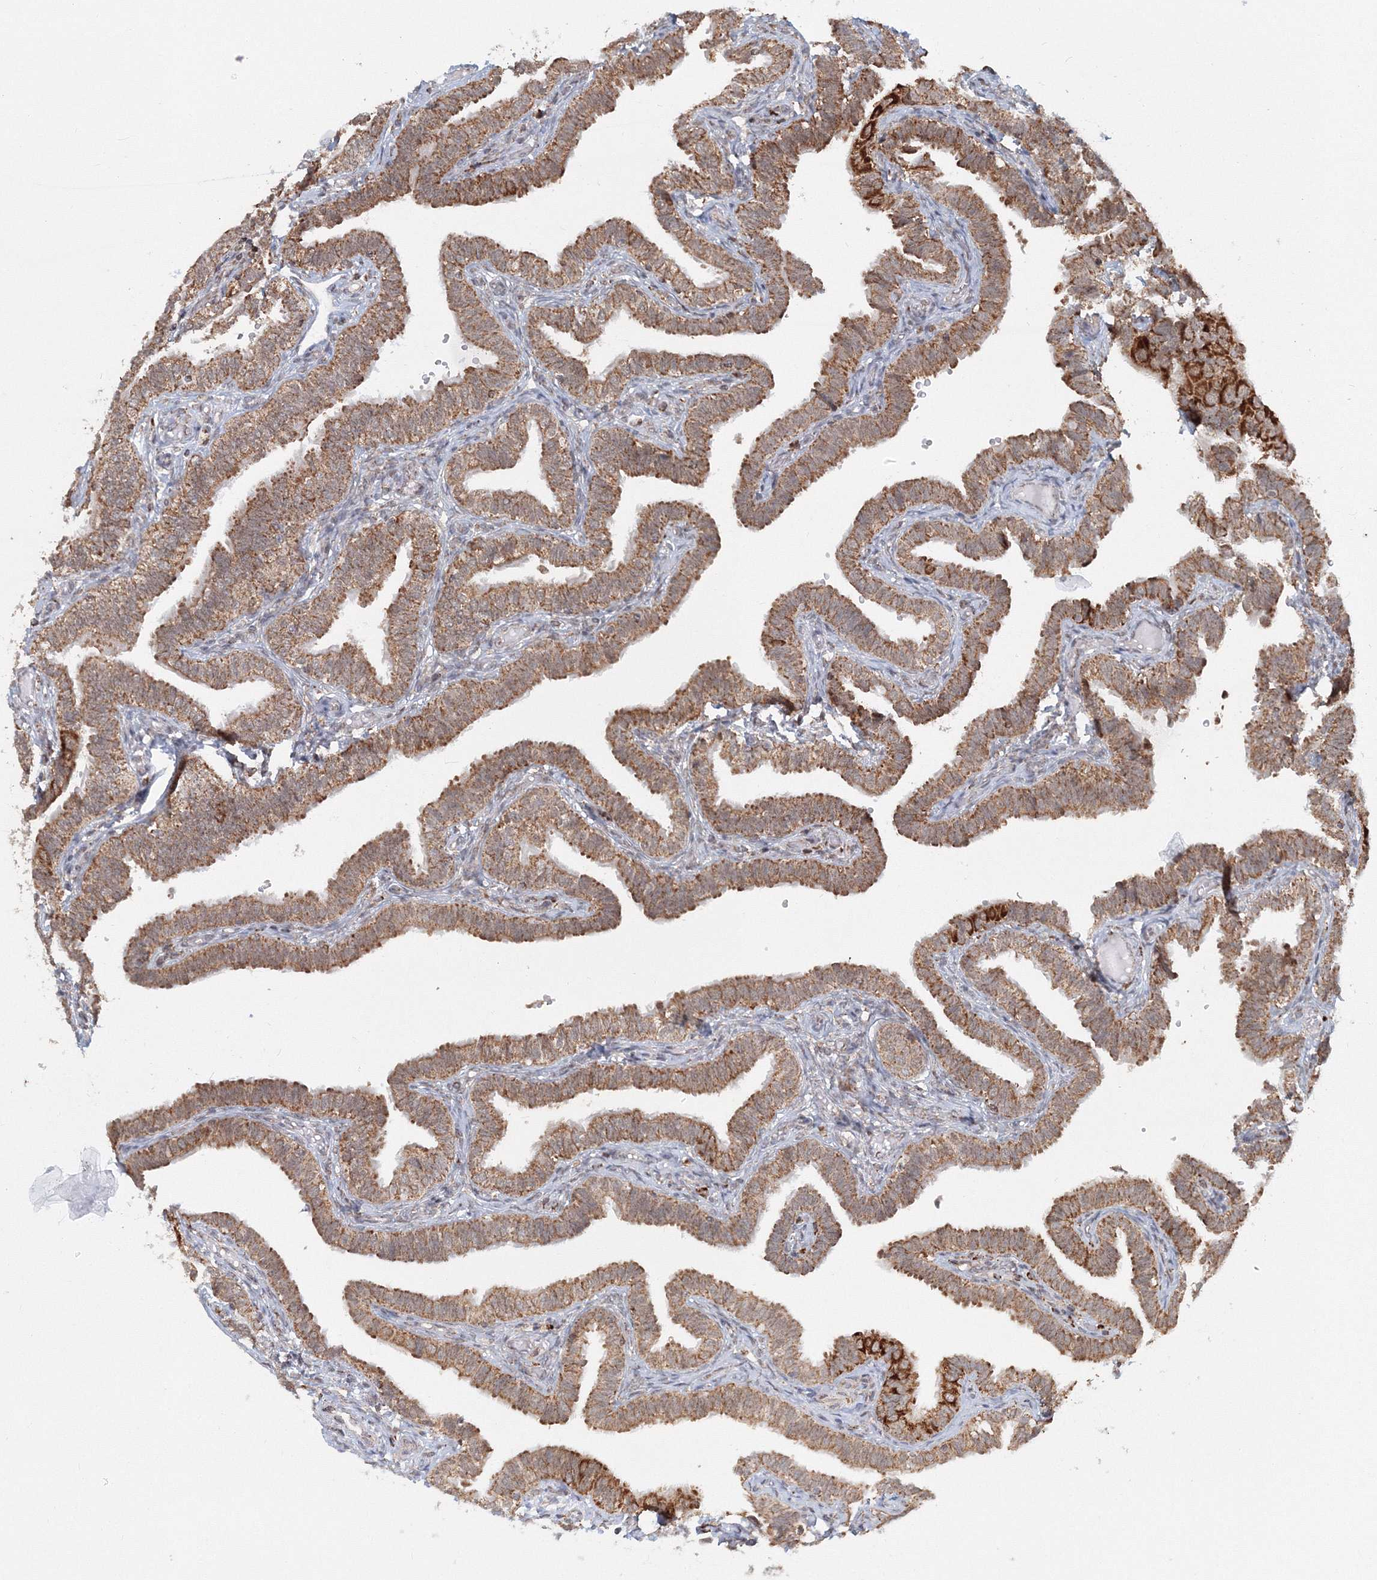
{"staining": {"intensity": "moderate", "quantity": ">75%", "location": "cytoplasmic/membranous,nuclear"}, "tissue": "fallopian tube", "cell_type": "Glandular cells", "image_type": "normal", "snomed": [{"axis": "morphology", "description": "Normal tissue, NOS"}, {"axis": "topography", "description": "Fallopian tube"}], "caption": "A high-resolution image shows immunohistochemistry (IHC) staining of benign fallopian tube, which demonstrates moderate cytoplasmic/membranous,nuclear expression in approximately >75% of glandular cells. (DAB (3,3'-diaminobenzidine) IHC with brightfield microscopy, high magnification).", "gene": "PSMD6", "patient": {"sex": "female", "age": 39}}